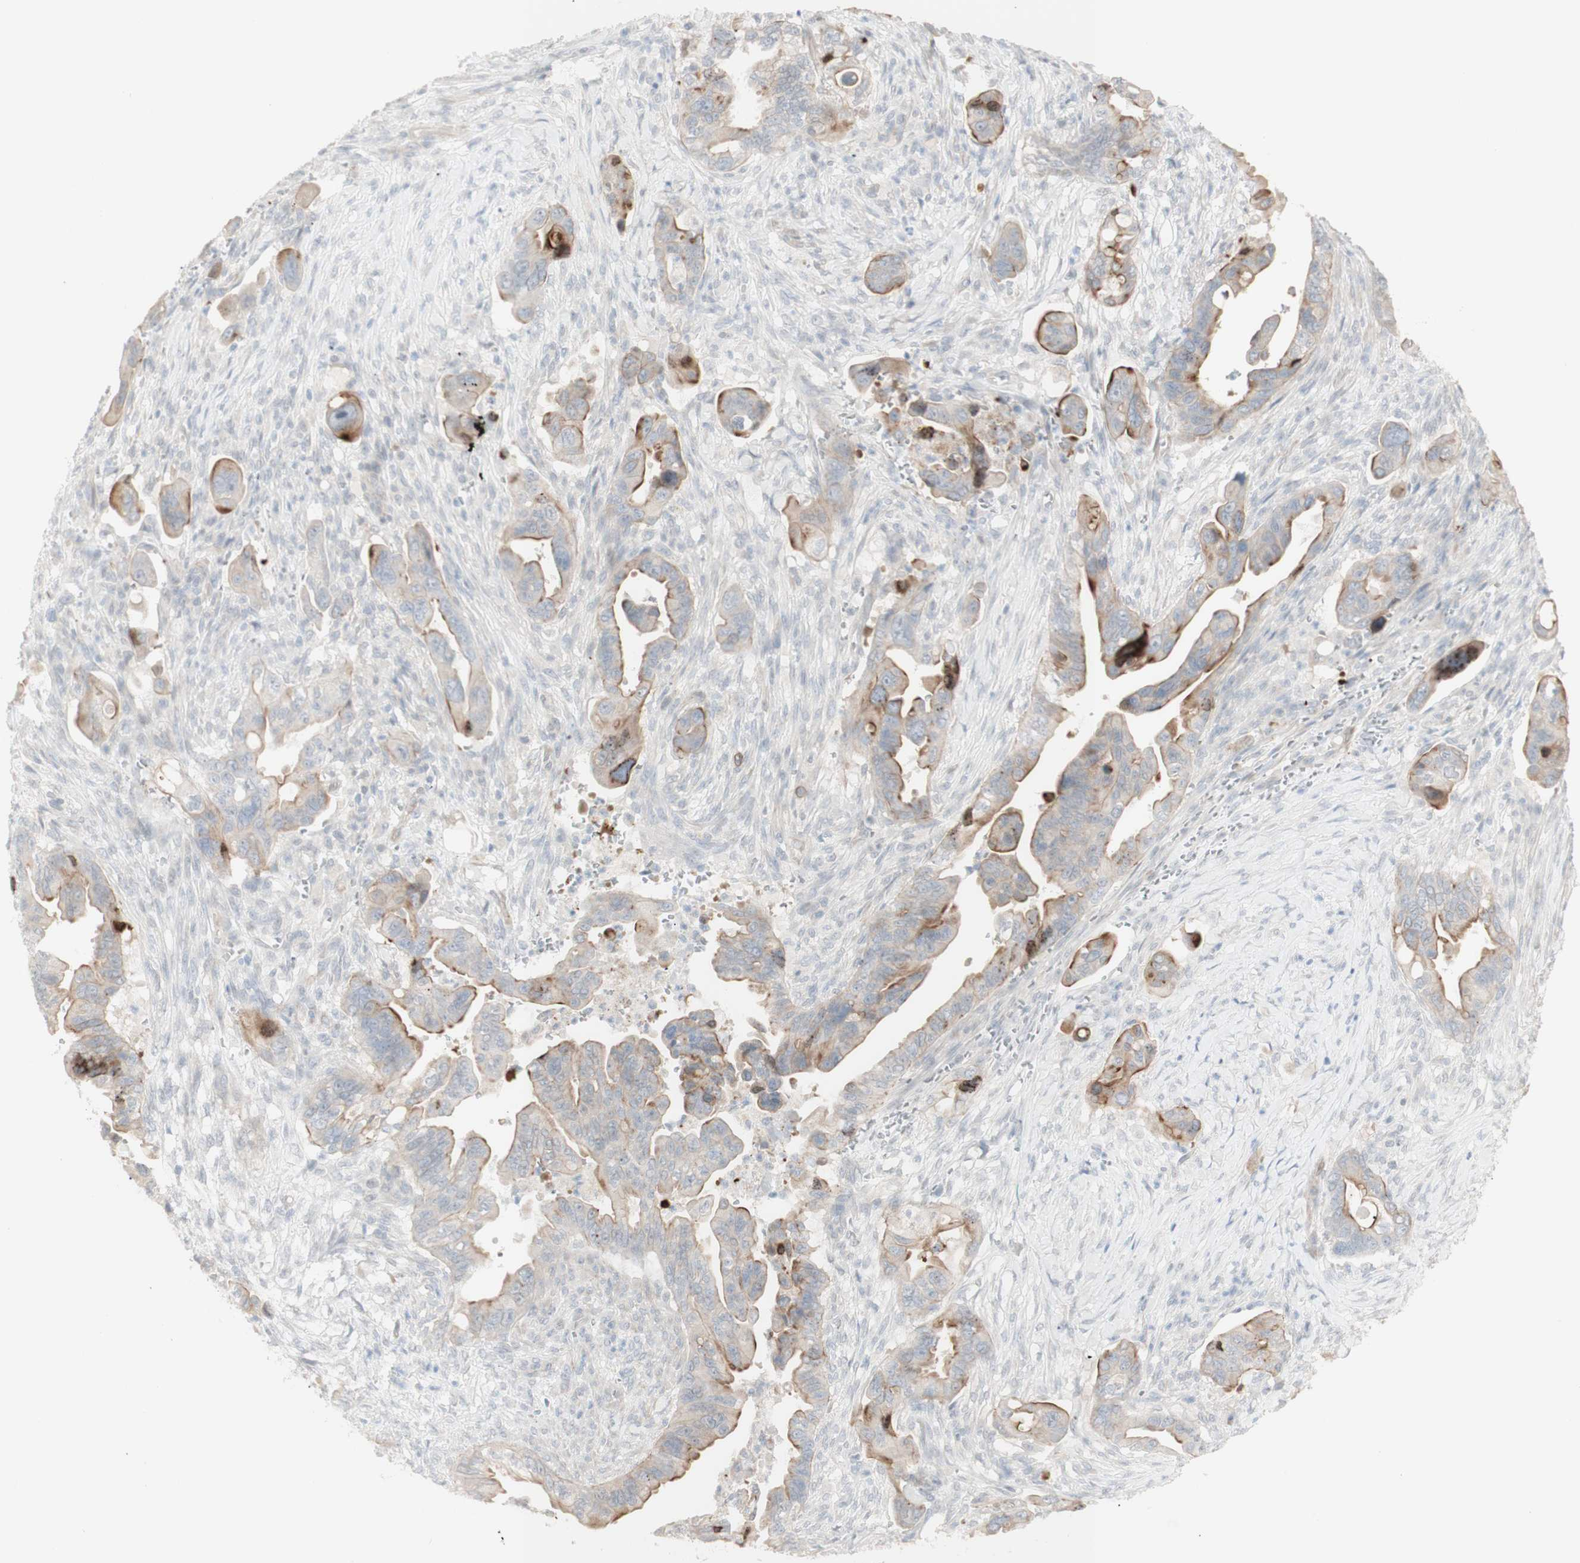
{"staining": {"intensity": "moderate", "quantity": "25%-75%", "location": "cytoplasmic/membranous"}, "tissue": "pancreatic cancer", "cell_type": "Tumor cells", "image_type": "cancer", "snomed": [{"axis": "morphology", "description": "Adenocarcinoma, NOS"}, {"axis": "topography", "description": "Pancreas"}], "caption": "A medium amount of moderate cytoplasmic/membranous positivity is present in approximately 25%-75% of tumor cells in pancreatic cancer tissue.", "gene": "NDST4", "patient": {"sex": "male", "age": 70}}